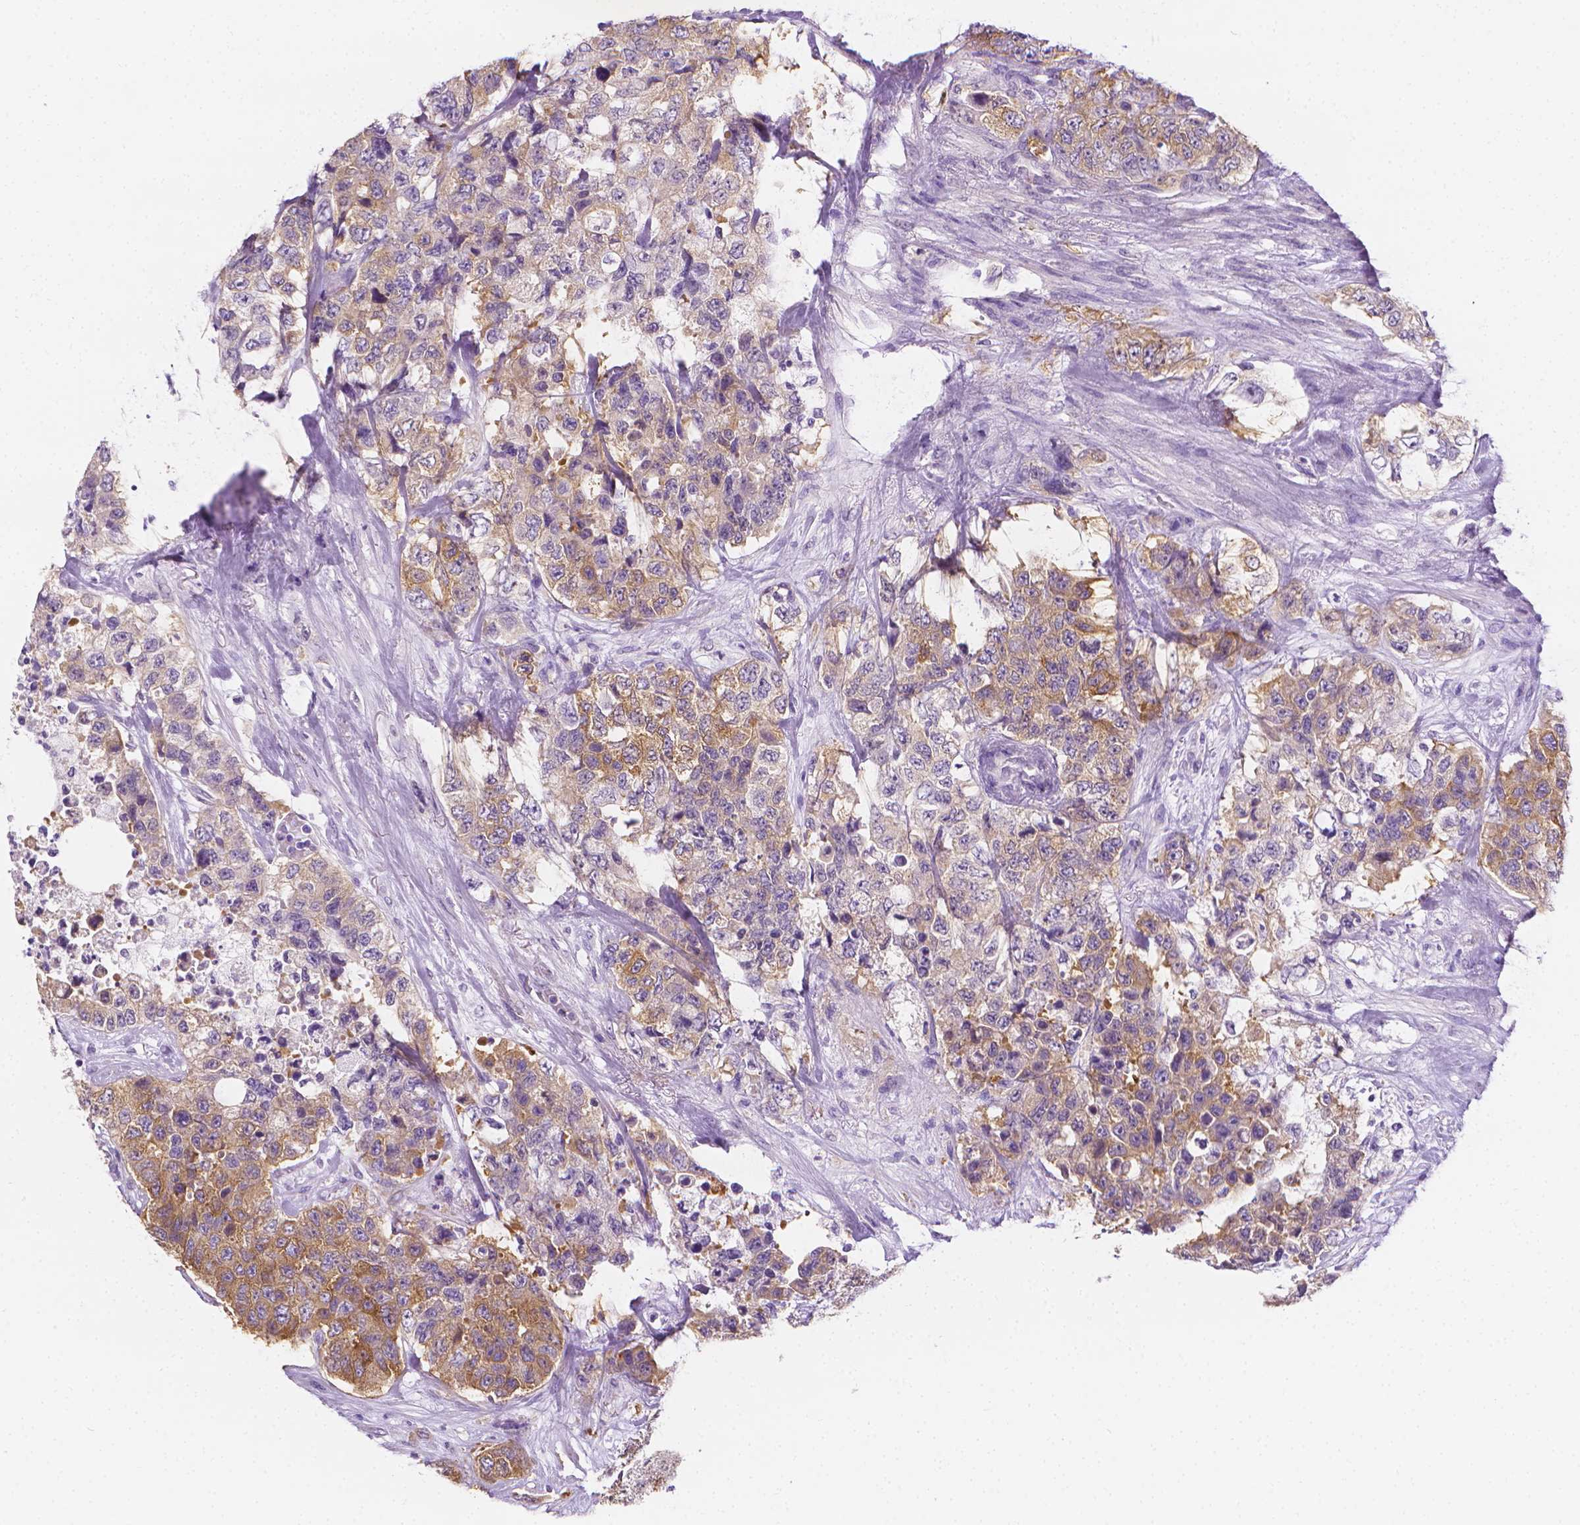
{"staining": {"intensity": "moderate", "quantity": ">75%", "location": "cytoplasmic/membranous"}, "tissue": "urothelial cancer", "cell_type": "Tumor cells", "image_type": "cancer", "snomed": [{"axis": "morphology", "description": "Urothelial carcinoma, High grade"}, {"axis": "topography", "description": "Urinary bladder"}], "caption": "Urothelial cancer was stained to show a protein in brown. There is medium levels of moderate cytoplasmic/membranous staining in approximately >75% of tumor cells.", "gene": "FASN", "patient": {"sex": "female", "age": 78}}